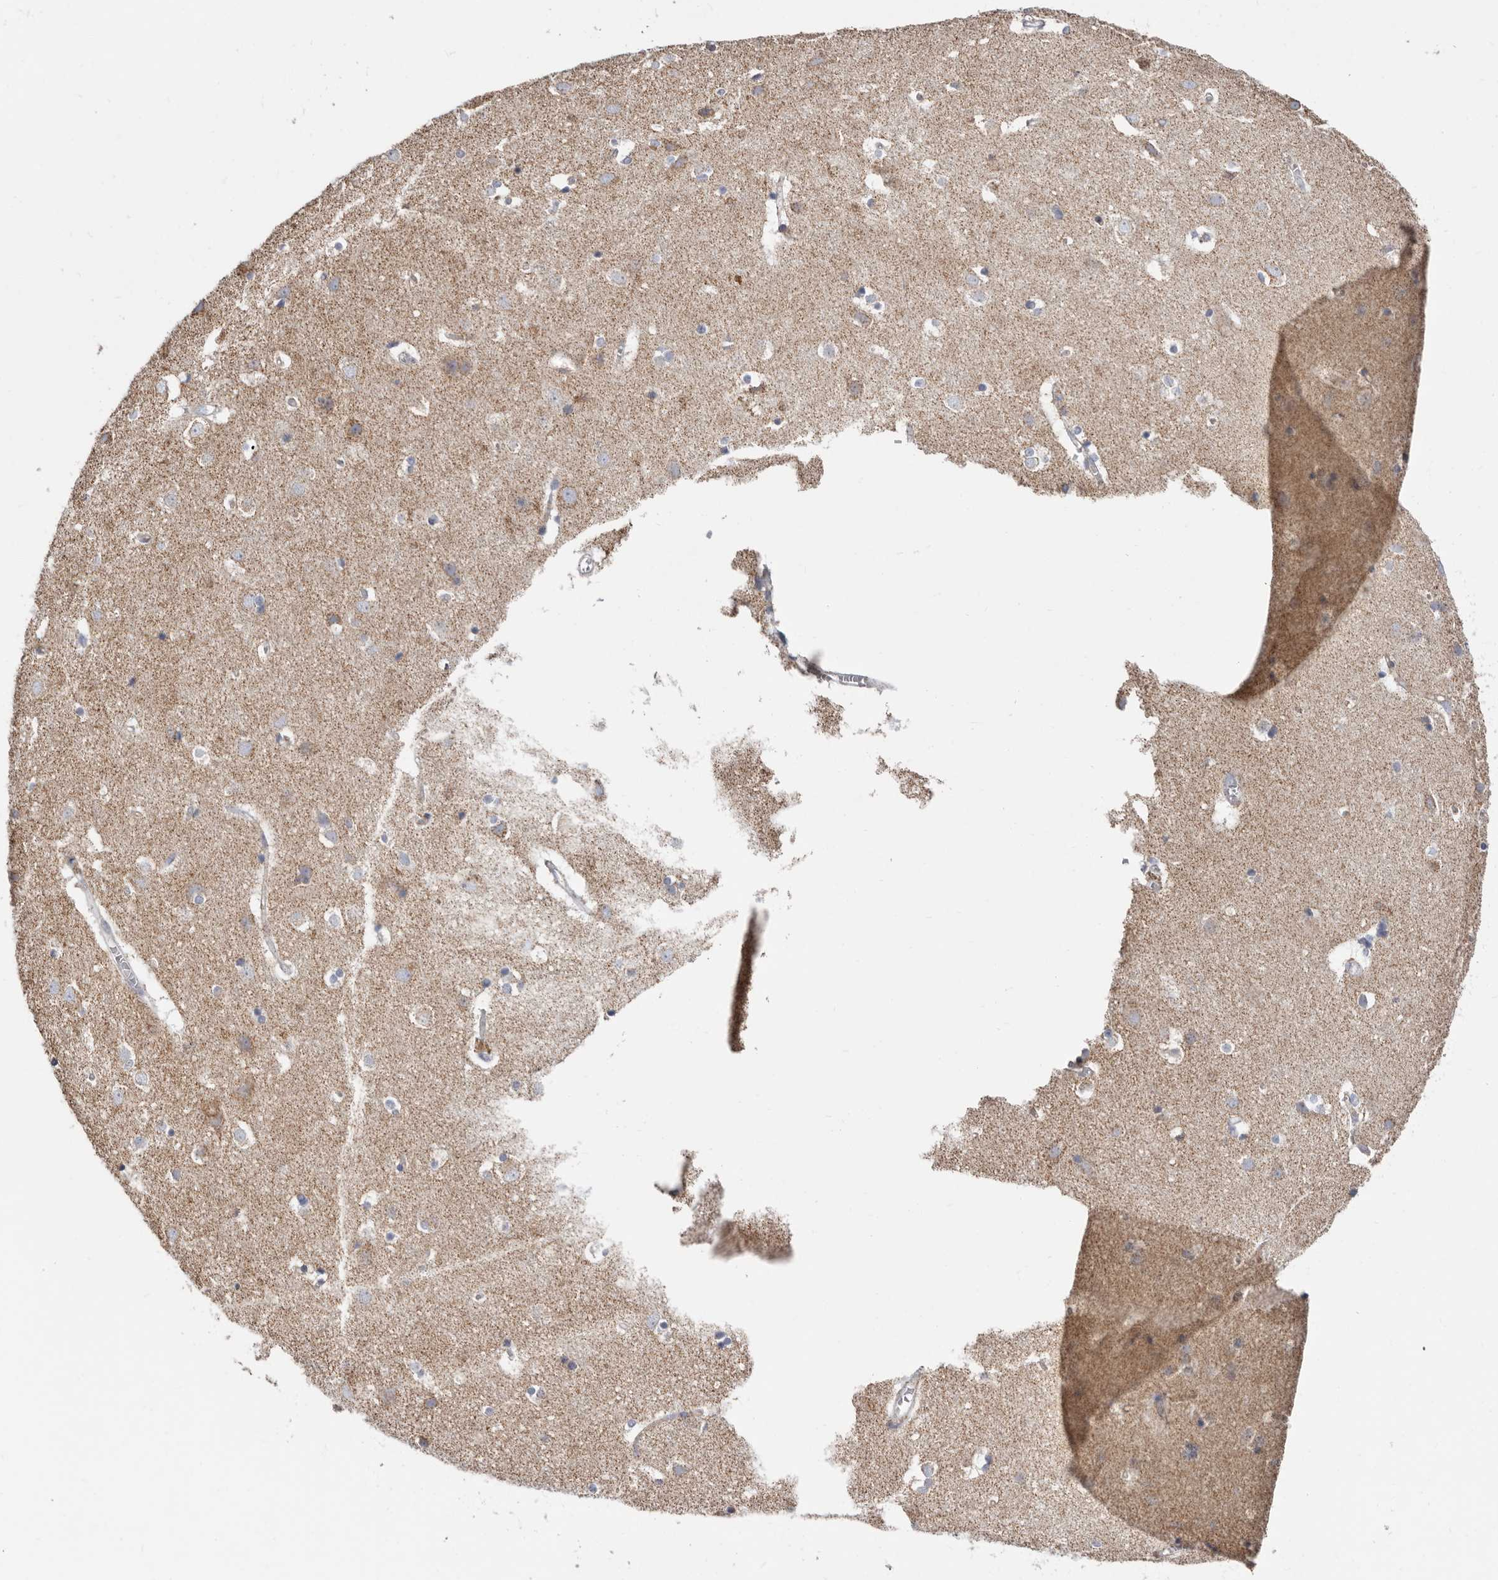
{"staining": {"intensity": "negative", "quantity": "none", "location": "none"}, "tissue": "cerebral cortex", "cell_type": "Endothelial cells", "image_type": "normal", "snomed": [{"axis": "morphology", "description": "Normal tissue, NOS"}, {"axis": "topography", "description": "Cerebral cortex"}], "caption": "High power microscopy image of an IHC micrograph of benign cerebral cortex, revealing no significant expression in endothelial cells.", "gene": "RSPO2", "patient": {"sex": "male", "age": 54}}